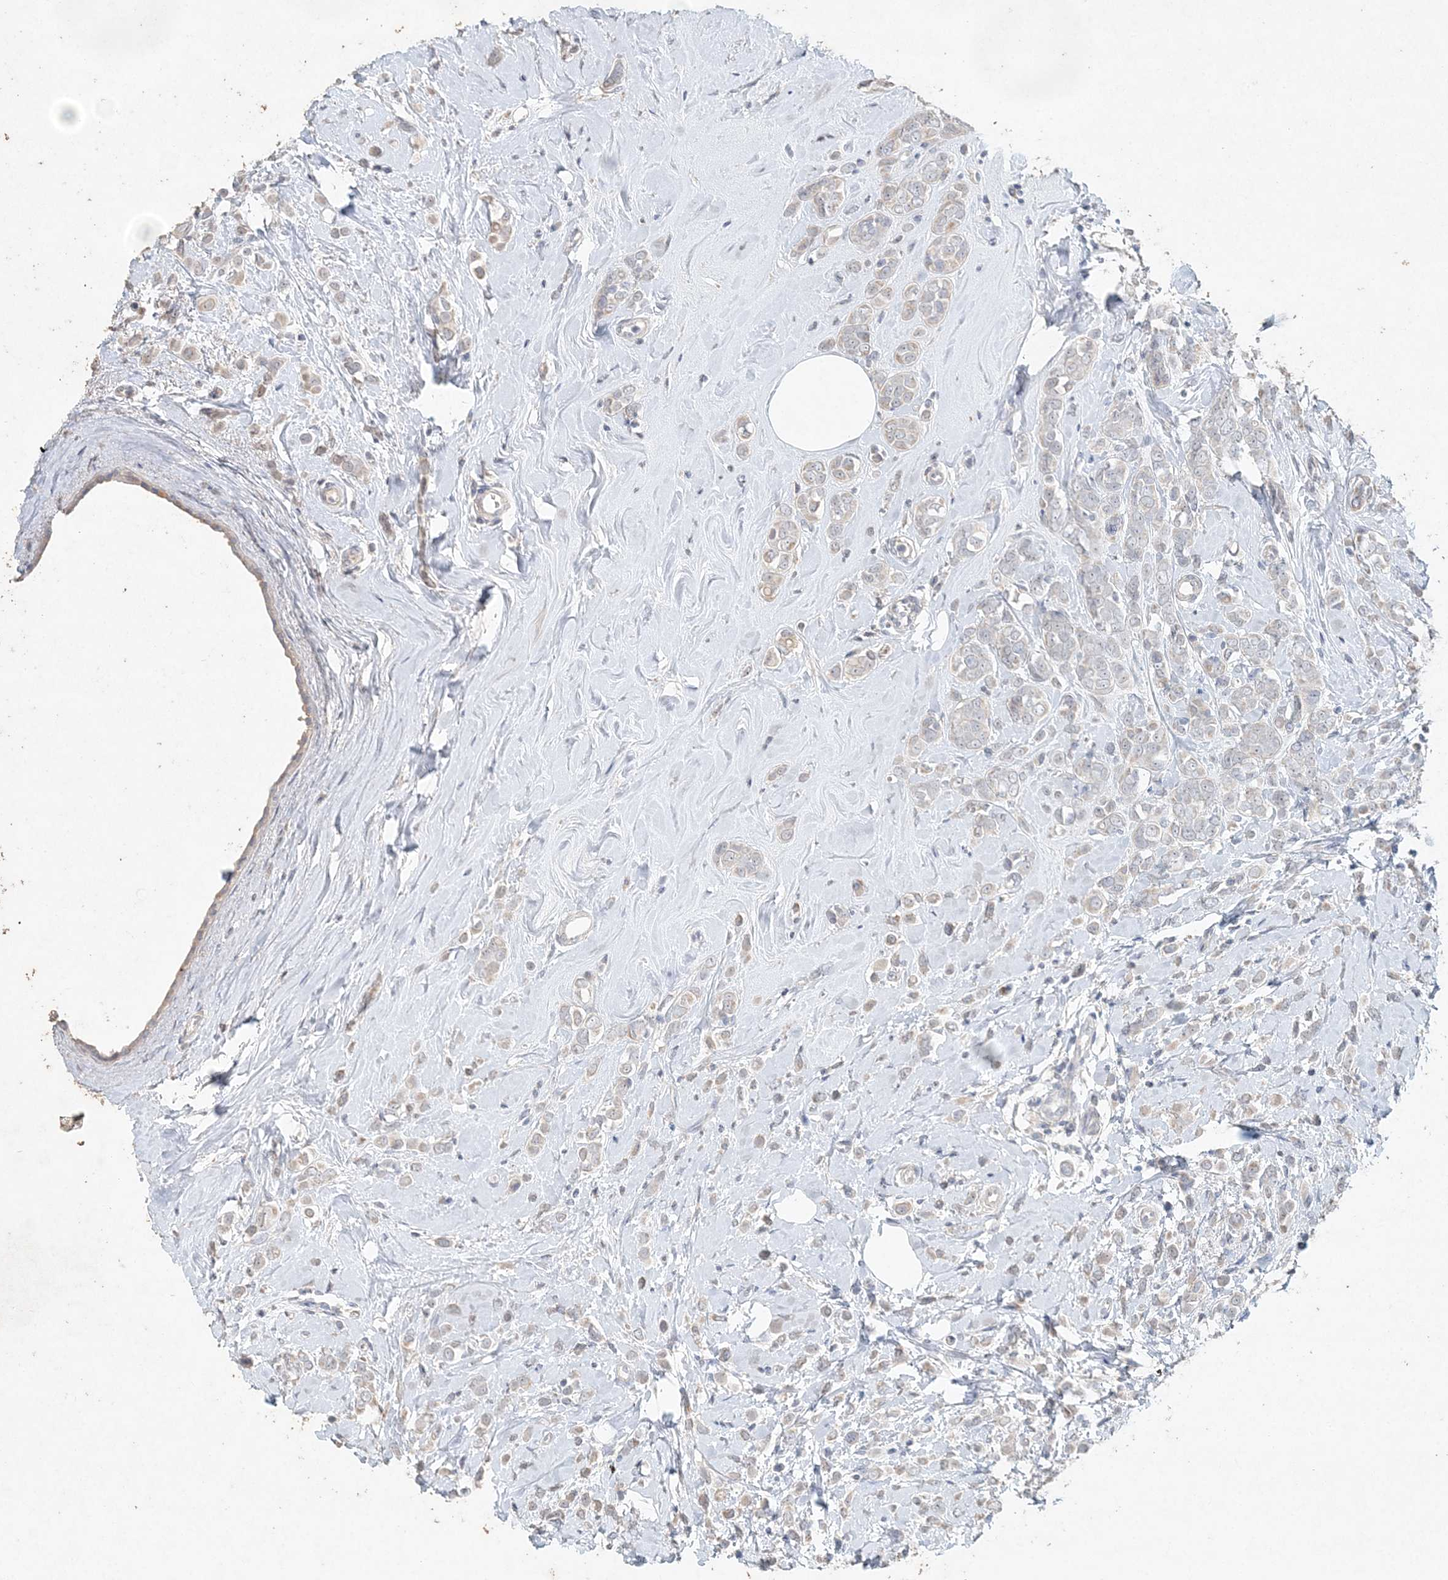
{"staining": {"intensity": "negative", "quantity": "none", "location": "none"}, "tissue": "breast cancer", "cell_type": "Tumor cells", "image_type": "cancer", "snomed": [{"axis": "morphology", "description": "Lobular carcinoma"}, {"axis": "topography", "description": "Breast"}], "caption": "Tumor cells are negative for brown protein staining in lobular carcinoma (breast).", "gene": "DNAH5", "patient": {"sex": "female", "age": 47}}